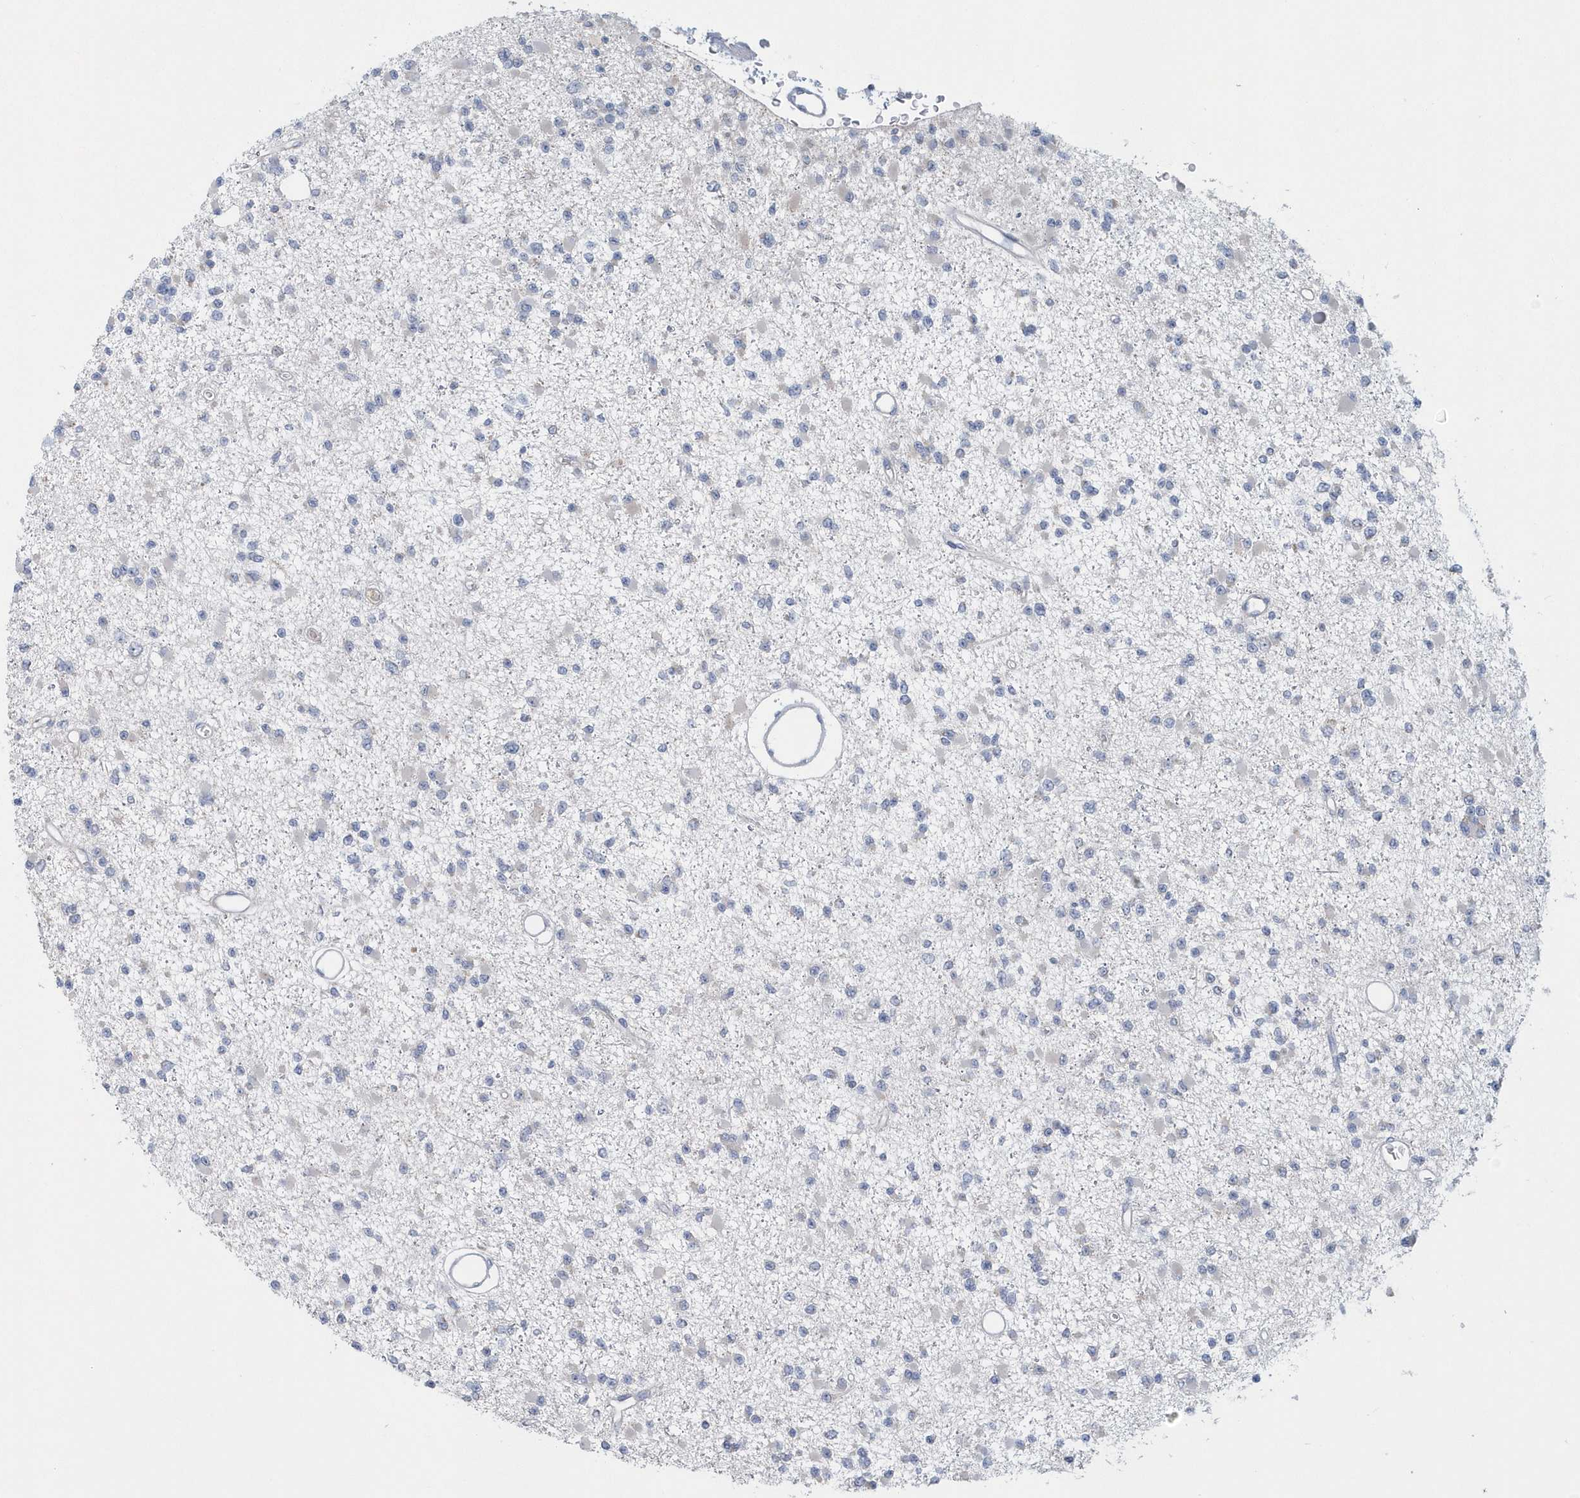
{"staining": {"intensity": "negative", "quantity": "none", "location": "none"}, "tissue": "glioma", "cell_type": "Tumor cells", "image_type": "cancer", "snomed": [{"axis": "morphology", "description": "Glioma, malignant, Low grade"}, {"axis": "topography", "description": "Brain"}], "caption": "Image shows no significant protein expression in tumor cells of low-grade glioma (malignant).", "gene": "SPATA18", "patient": {"sex": "female", "age": 22}}